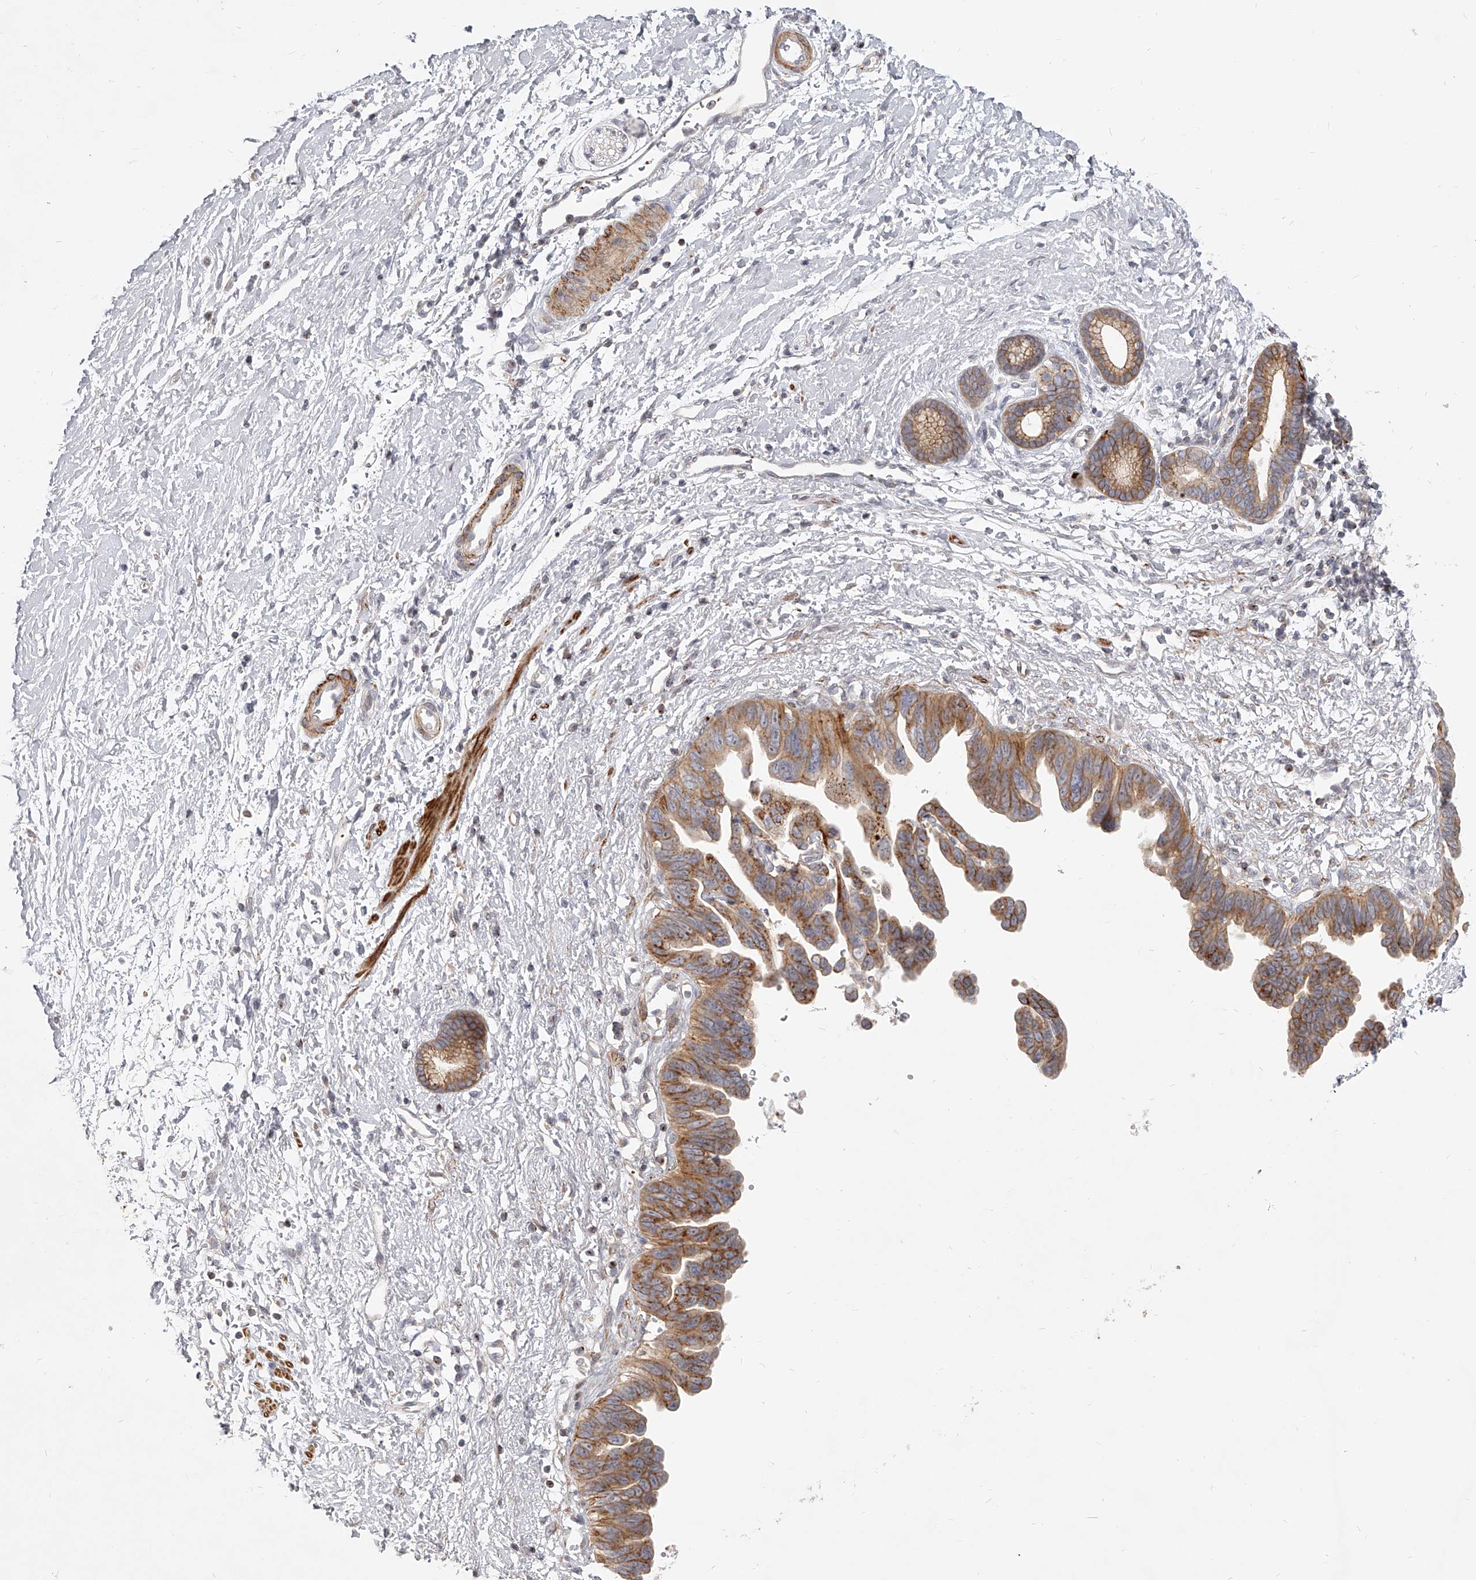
{"staining": {"intensity": "moderate", "quantity": ">75%", "location": "cytoplasmic/membranous"}, "tissue": "pancreatic cancer", "cell_type": "Tumor cells", "image_type": "cancer", "snomed": [{"axis": "morphology", "description": "Adenocarcinoma, NOS"}, {"axis": "topography", "description": "Pancreas"}], "caption": "Protein analysis of pancreatic adenocarcinoma tissue demonstrates moderate cytoplasmic/membranous staining in approximately >75% of tumor cells.", "gene": "SLC37A1", "patient": {"sex": "female", "age": 72}}